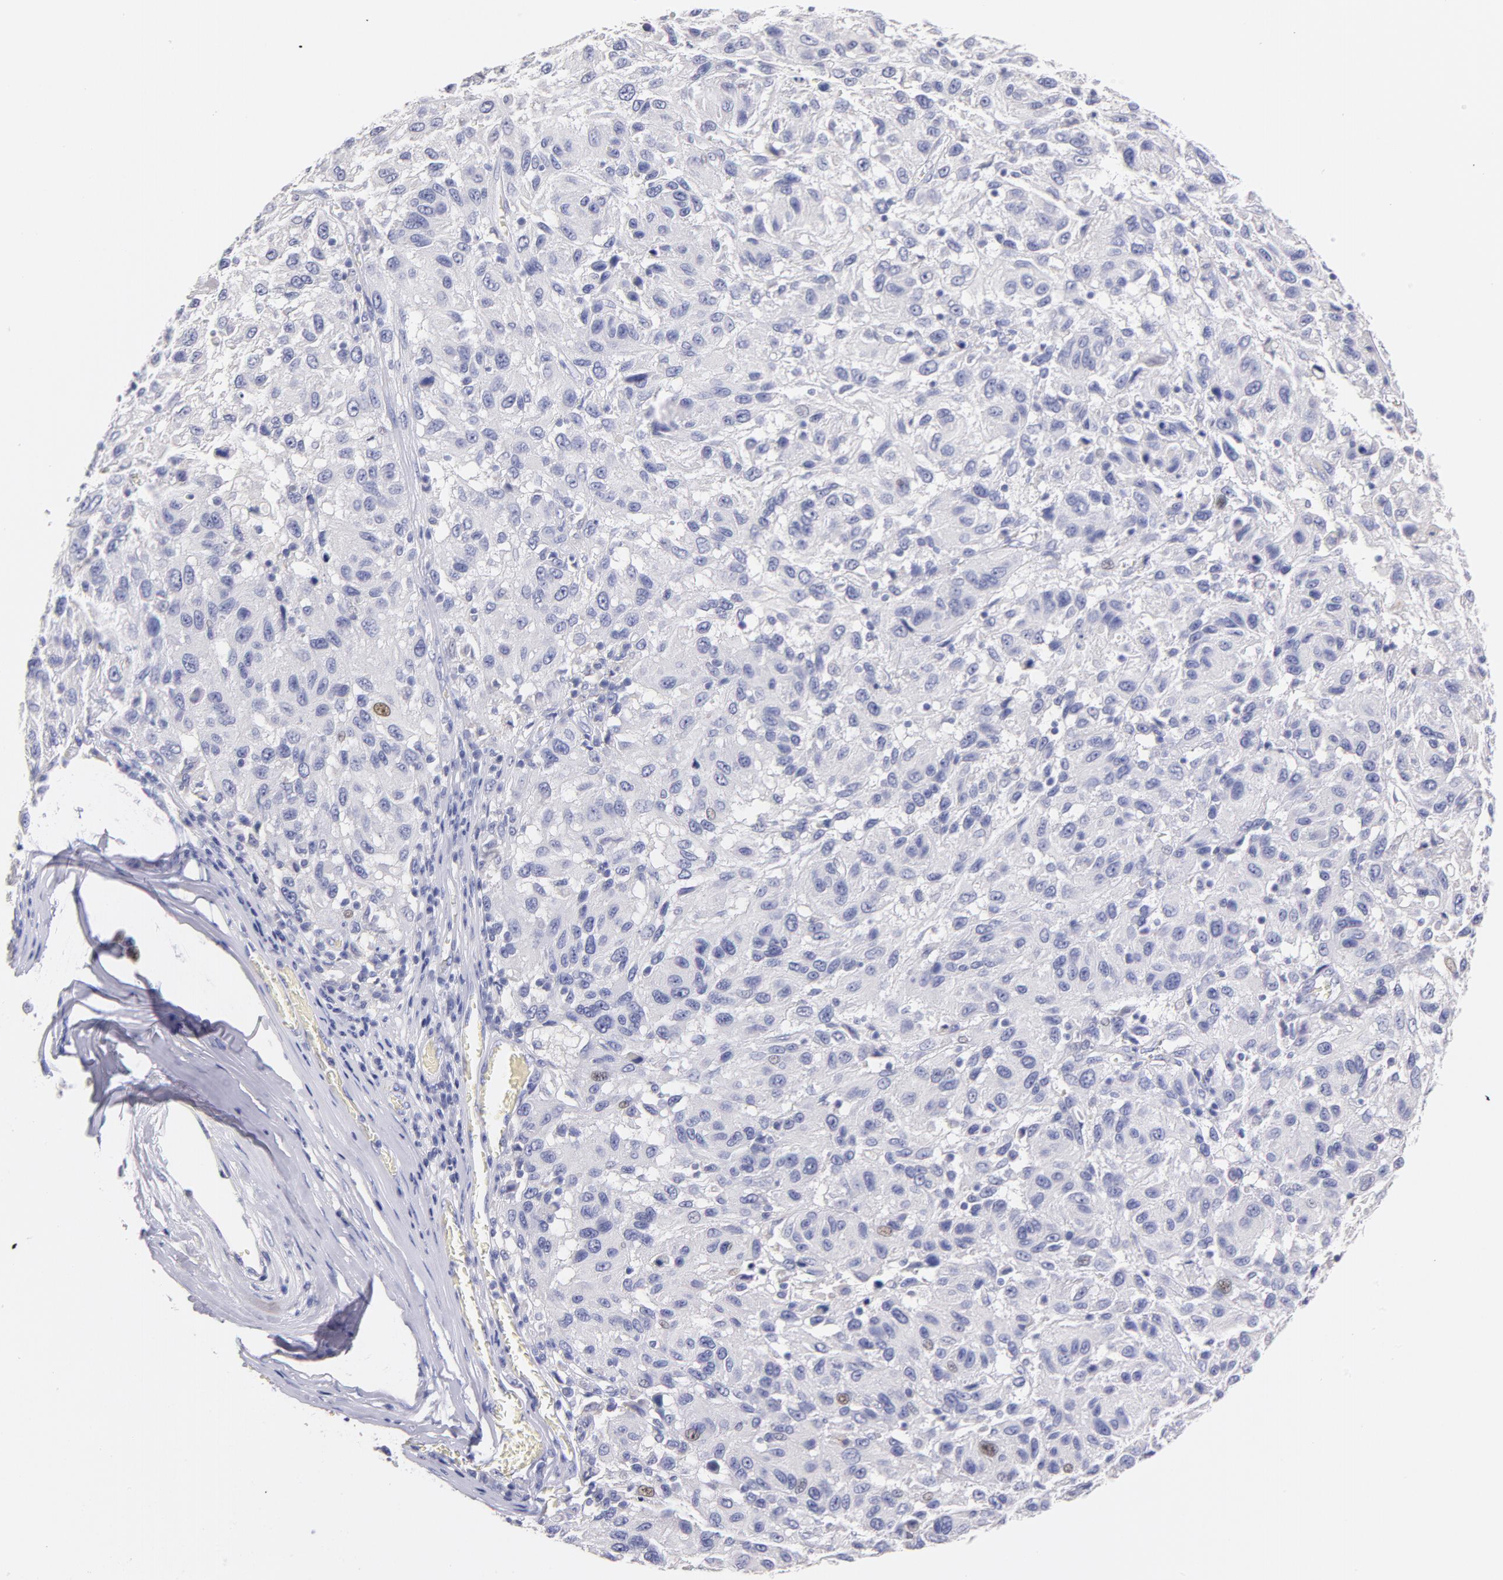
{"staining": {"intensity": "weak", "quantity": "<25%", "location": "nuclear"}, "tissue": "melanoma", "cell_type": "Tumor cells", "image_type": "cancer", "snomed": [{"axis": "morphology", "description": "Malignant melanoma, NOS"}, {"axis": "topography", "description": "Skin"}], "caption": "A high-resolution photomicrograph shows immunohistochemistry staining of melanoma, which shows no significant expression in tumor cells.", "gene": "CD44", "patient": {"sex": "female", "age": 77}}